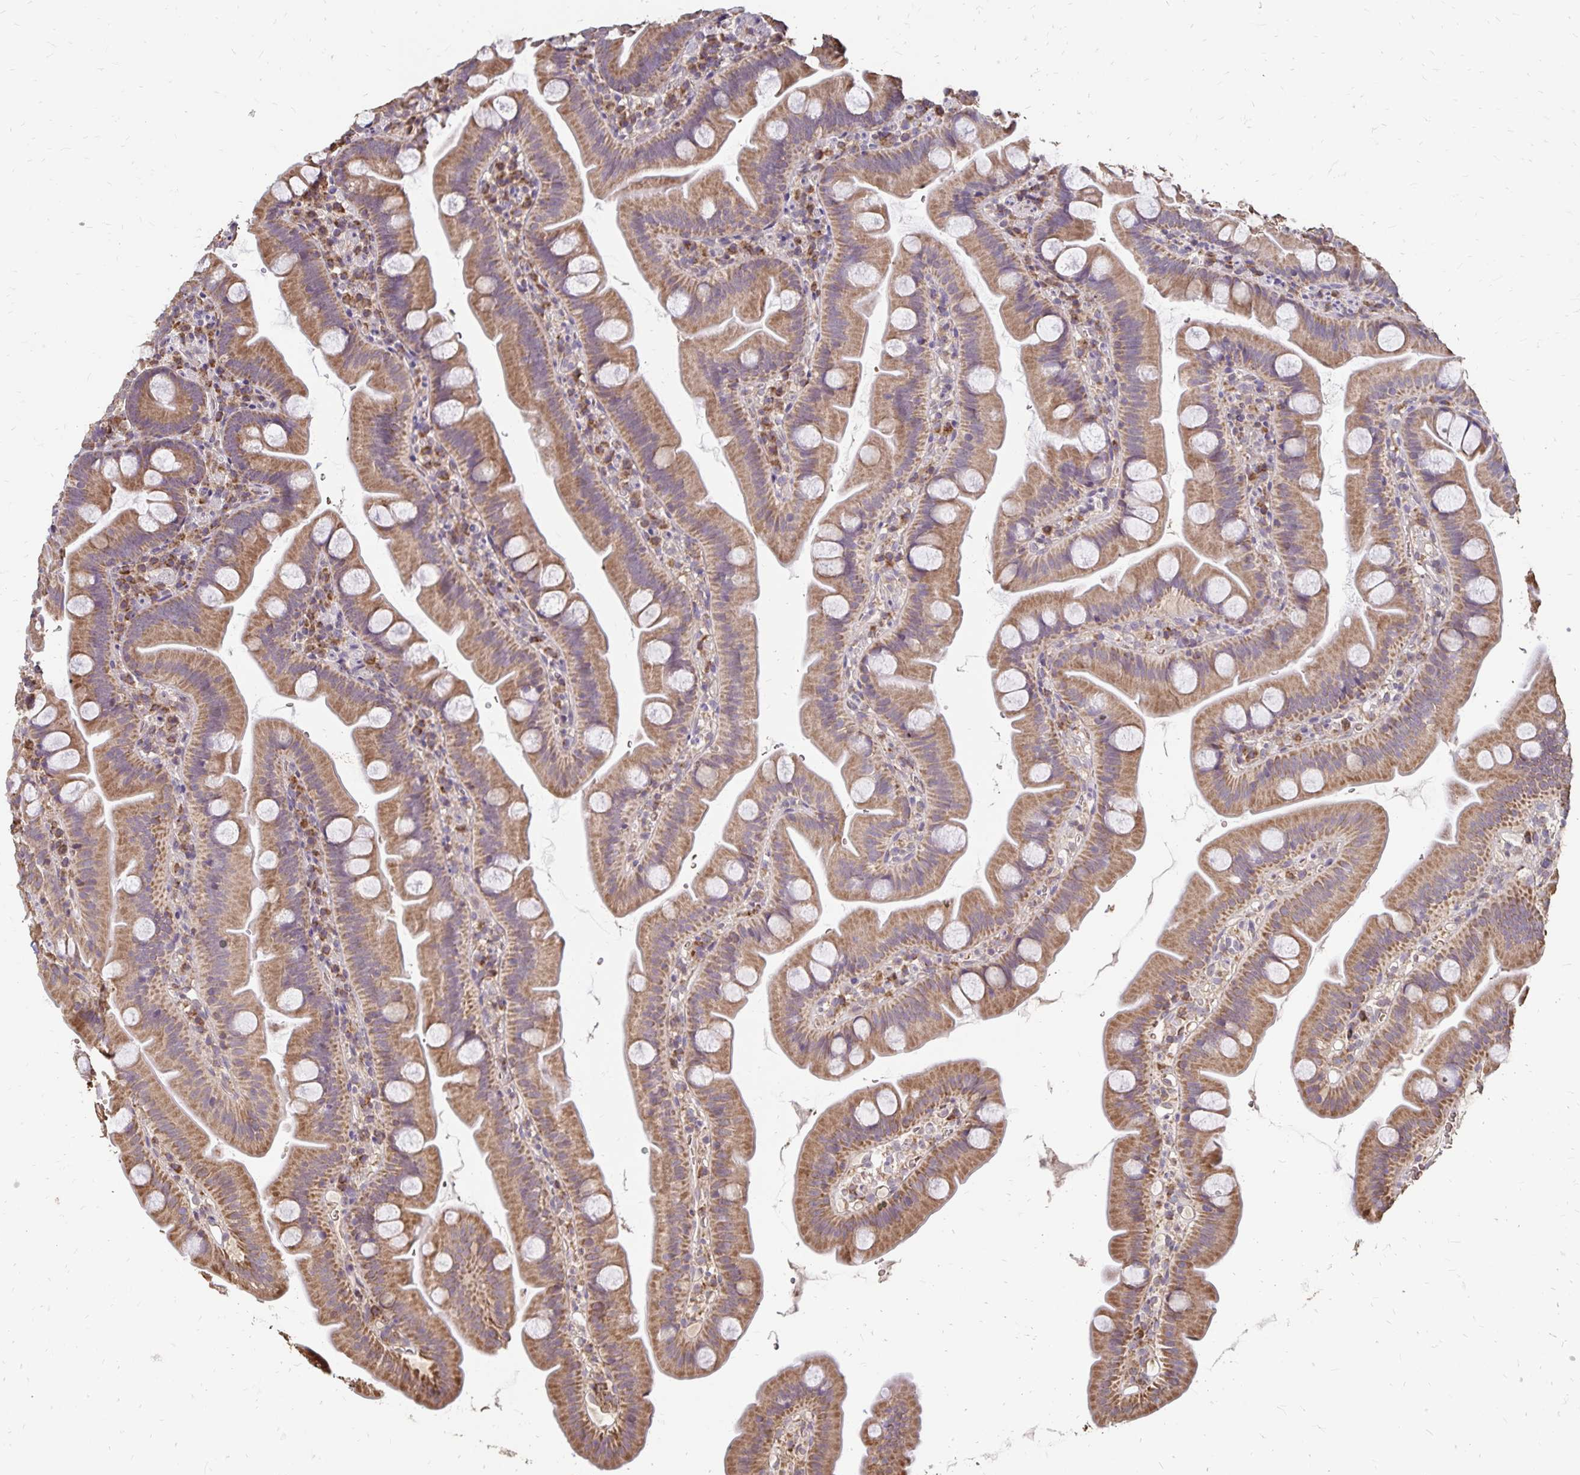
{"staining": {"intensity": "moderate", "quantity": ">75%", "location": "cytoplasmic/membranous"}, "tissue": "small intestine", "cell_type": "Glandular cells", "image_type": "normal", "snomed": [{"axis": "morphology", "description": "Normal tissue, NOS"}, {"axis": "topography", "description": "Small intestine"}], "caption": "Immunohistochemical staining of benign human small intestine demonstrates medium levels of moderate cytoplasmic/membranous expression in approximately >75% of glandular cells. The staining was performed using DAB to visualize the protein expression in brown, while the nuclei were stained in blue with hematoxylin (Magnification: 20x).", "gene": "EMC10", "patient": {"sex": "female", "age": 68}}